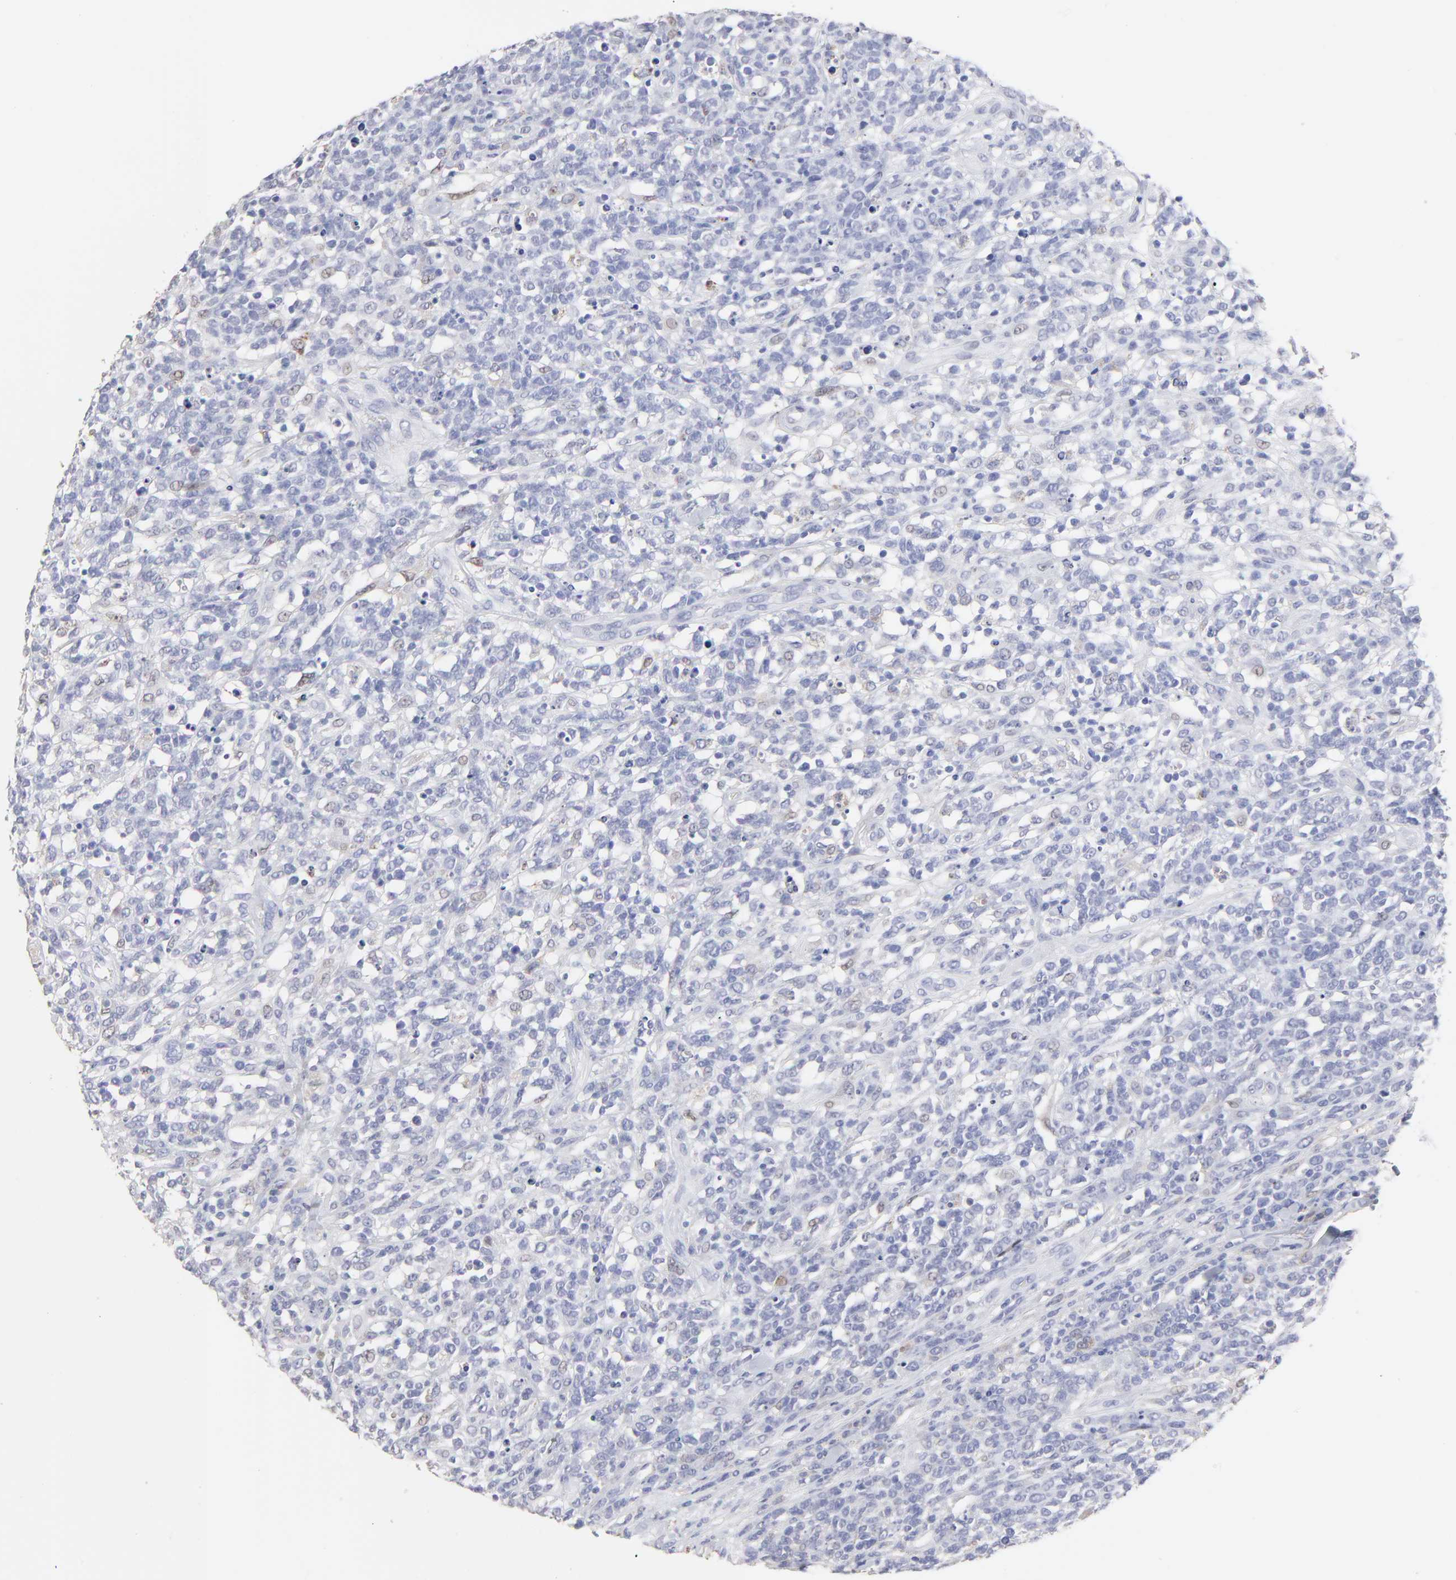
{"staining": {"intensity": "negative", "quantity": "none", "location": "none"}, "tissue": "lymphoma", "cell_type": "Tumor cells", "image_type": "cancer", "snomed": [{"axis": "morphology", "description": "Malignant lymphoma, non-Hodgkin's type, High grade"}, {"axis": "topography", "description": "Lymph node"}], "caption": "Immunohistochemical staining of human high-grade malignant lymphoma, non-Hodgkin's type displays no significant staining in tumor cells.", "gene": "SMARCA1", "patient": {"sex": "female", "age": 73}}